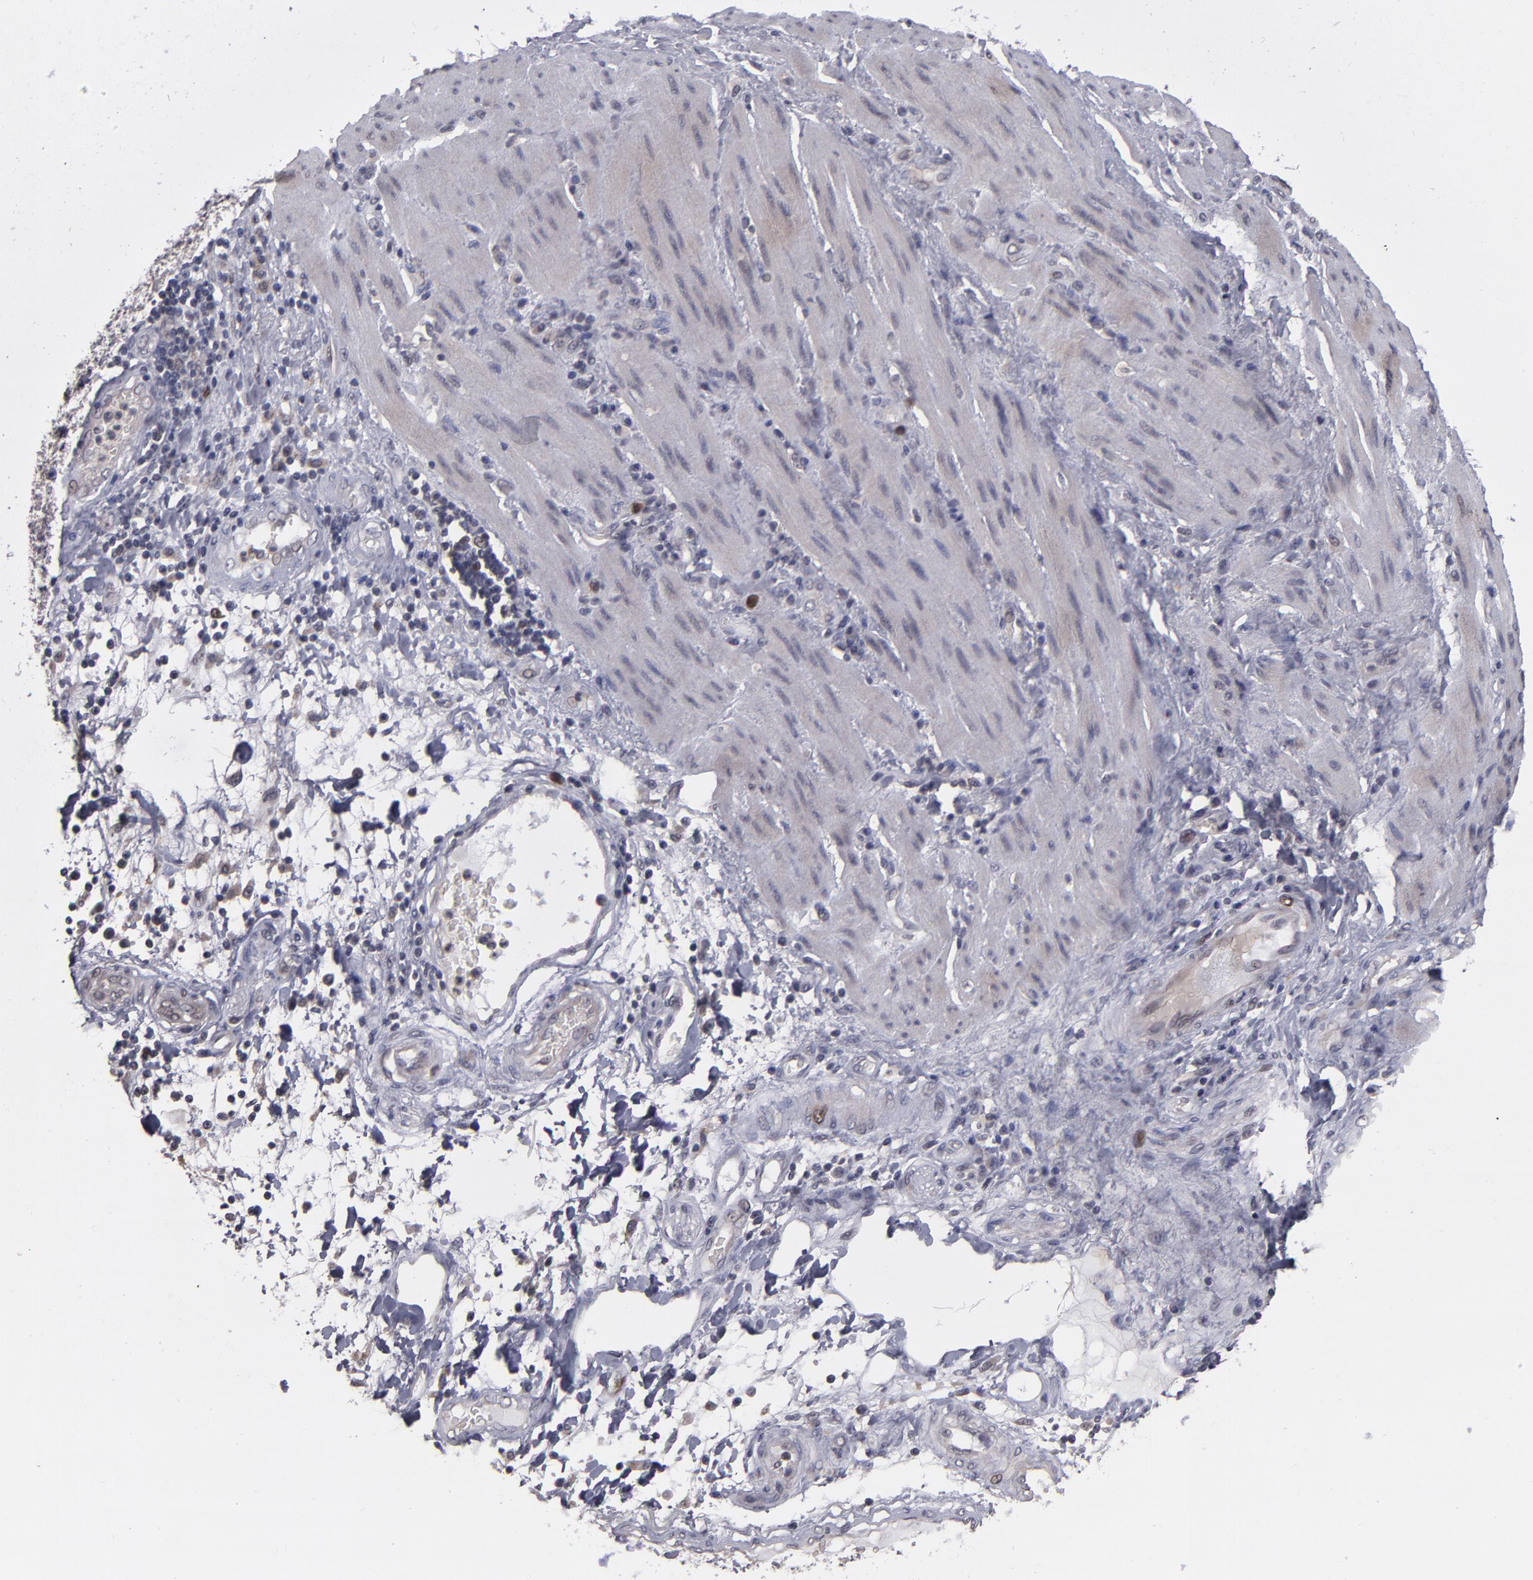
{"staining": {"intensity": "weak", "quantity": ">75%", "location": "cytoplasmic/membranous,nuclear"}, "tissue": "stomach cancer", "cell_type": "Tumor cells", "image_type": "cancer", "snomed": [{"axis": "morphology", "description": "Adenocarcinoma, NOS"}, {"axis": "topography", "description": "Pancreas"}, {"axis": "topography", "description": "Stomach, upper"}], "caption": "DAB immunohistochemical staining of human adenocarcinoma (stomach) demonstrates weak cytoplasmic/membranous and nuclear protein positivity in approximately >75% of tumor cells. (DAB (3,3'-diaminobenzidine) IHC, brown staining for protein, blue staining for nuclei).", "gene": "TYMS", "patient": {"sex": "male", "age": 77}}